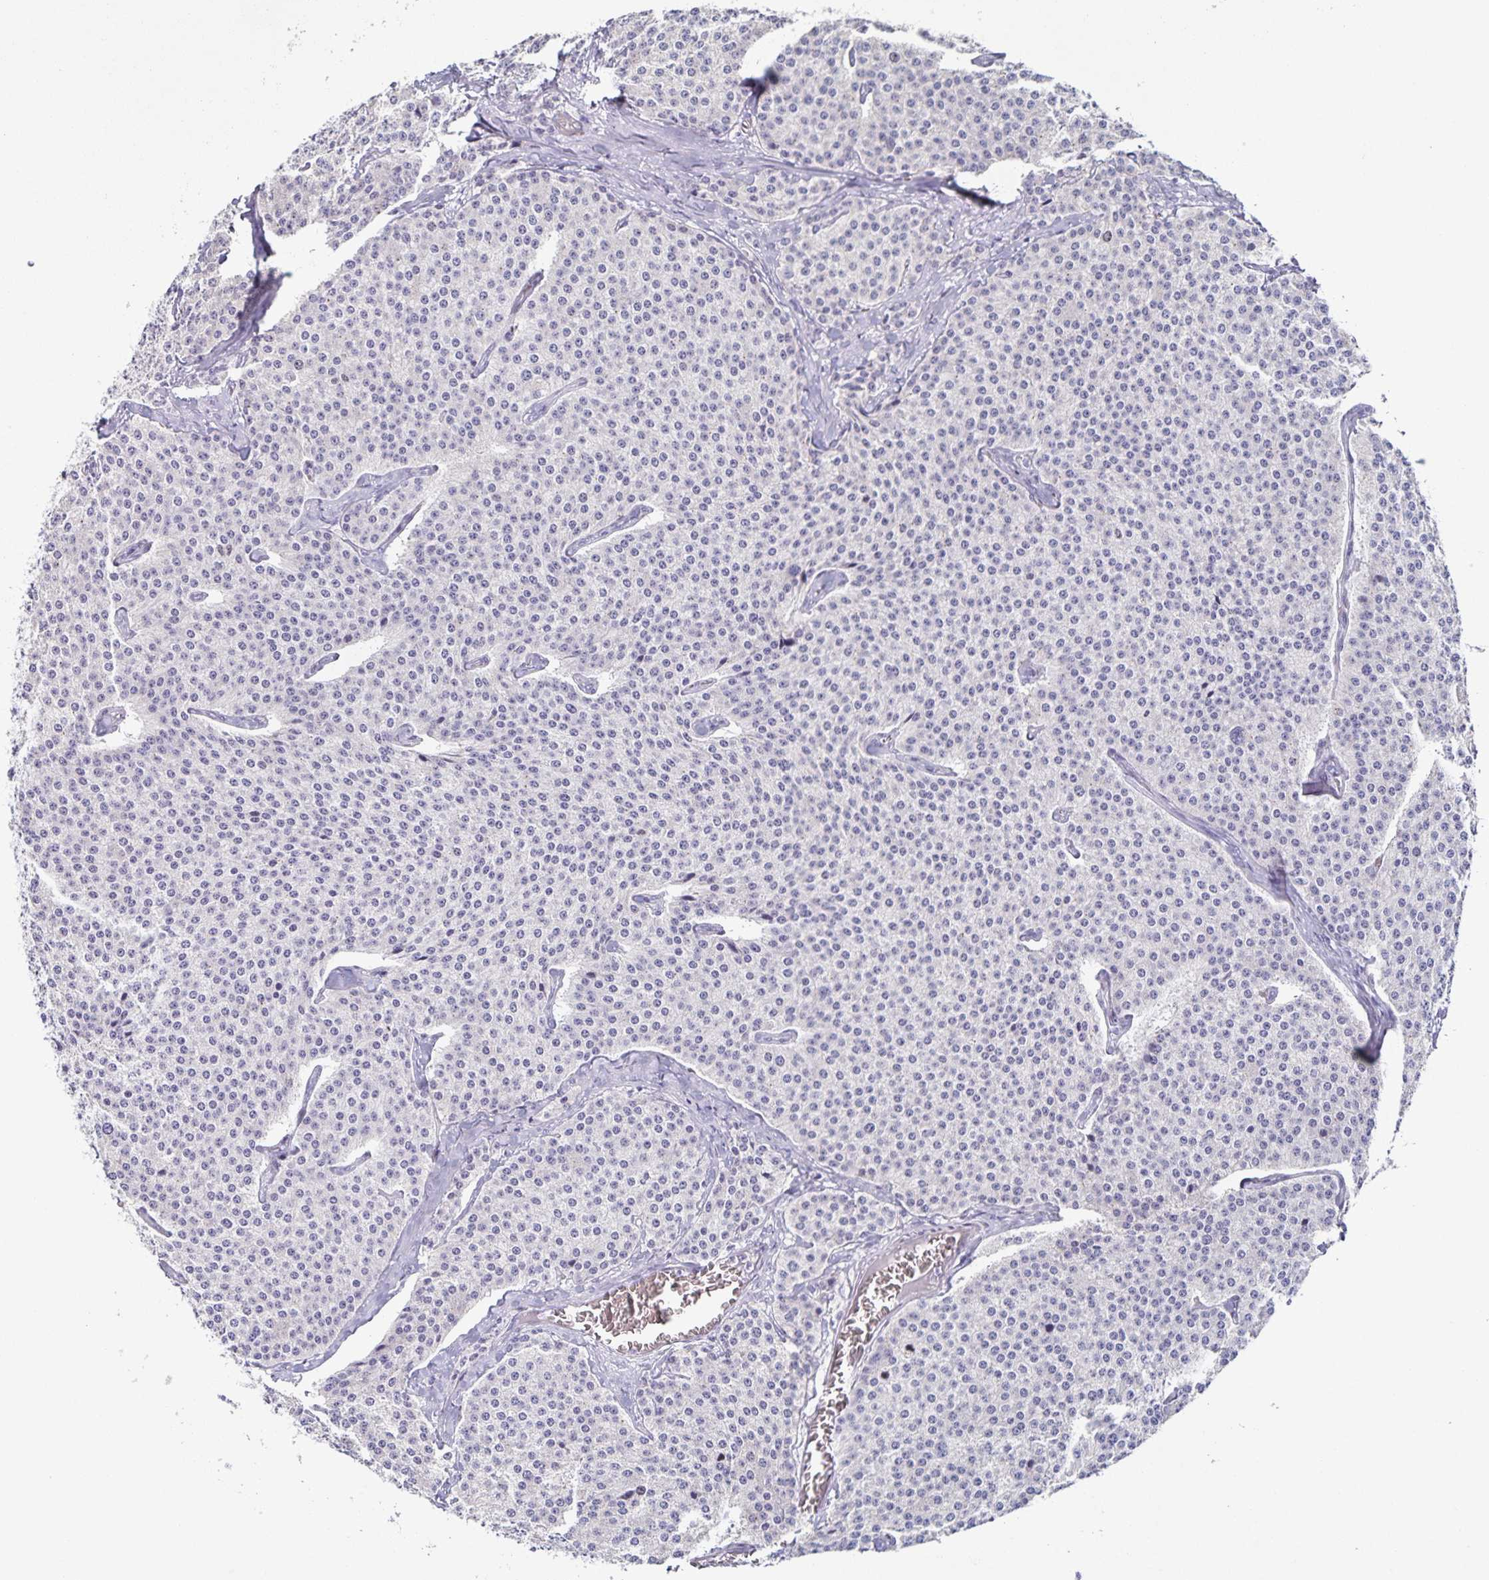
{"staining": {"intensity": "negative", "quantity": "none", "location": "none"}, "tissue": "carcinoid", "cell_type": "Tumor cells", "image_type": "cancer", "snomed": [{"axis": "morphology", "description": "Carcinoid, malignant, NOS"}, {"axis": "topography", "description": "Small intestine"}], "caption": "This is a image of IHC staining of malignant carcinoid, which shows no expression in tumor cells.", "gene": "CENPH", "patient": {"sex": "female", "age": 64}}